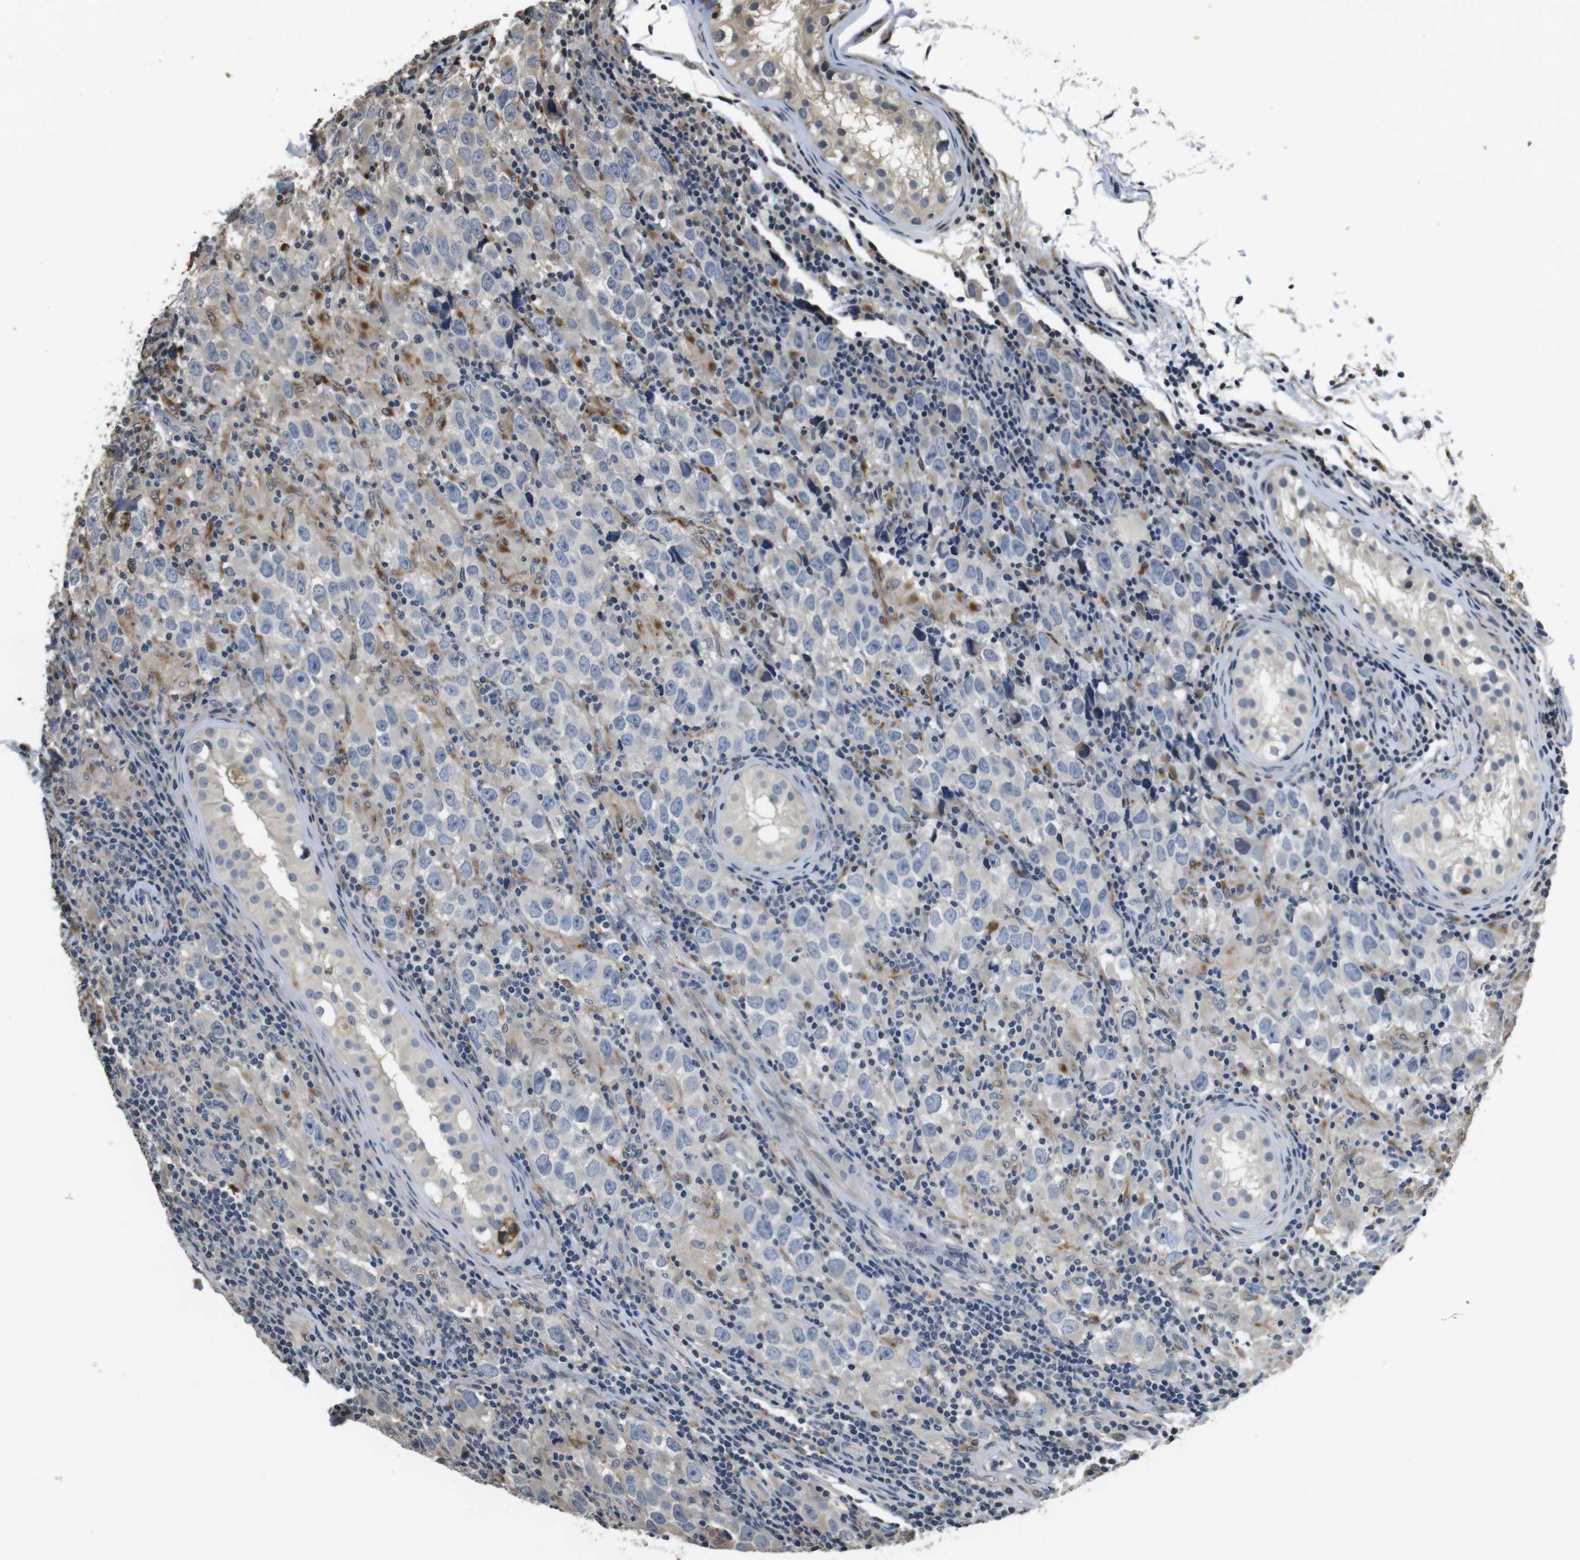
{"staining": {"intensity": "weak", "quantity": "<25%", "location": "cytoplasmic/membranous"}, "tissue": "testis cancer", "cell_type": "Tumor cells", "image_type": "cancer", "snomed": [{"axis": "morphology", "description": "Carcinoma, Embryonal, NOS"}, {"axis": "topography", "description": "Testis"}], "caption": "Immunohistochemical staining of human embryonal carcinoma (testis) exhibits no significant expression in tumor cells.", "gene": "FZD10", "patient": {"sex": "male", "age": 21}}